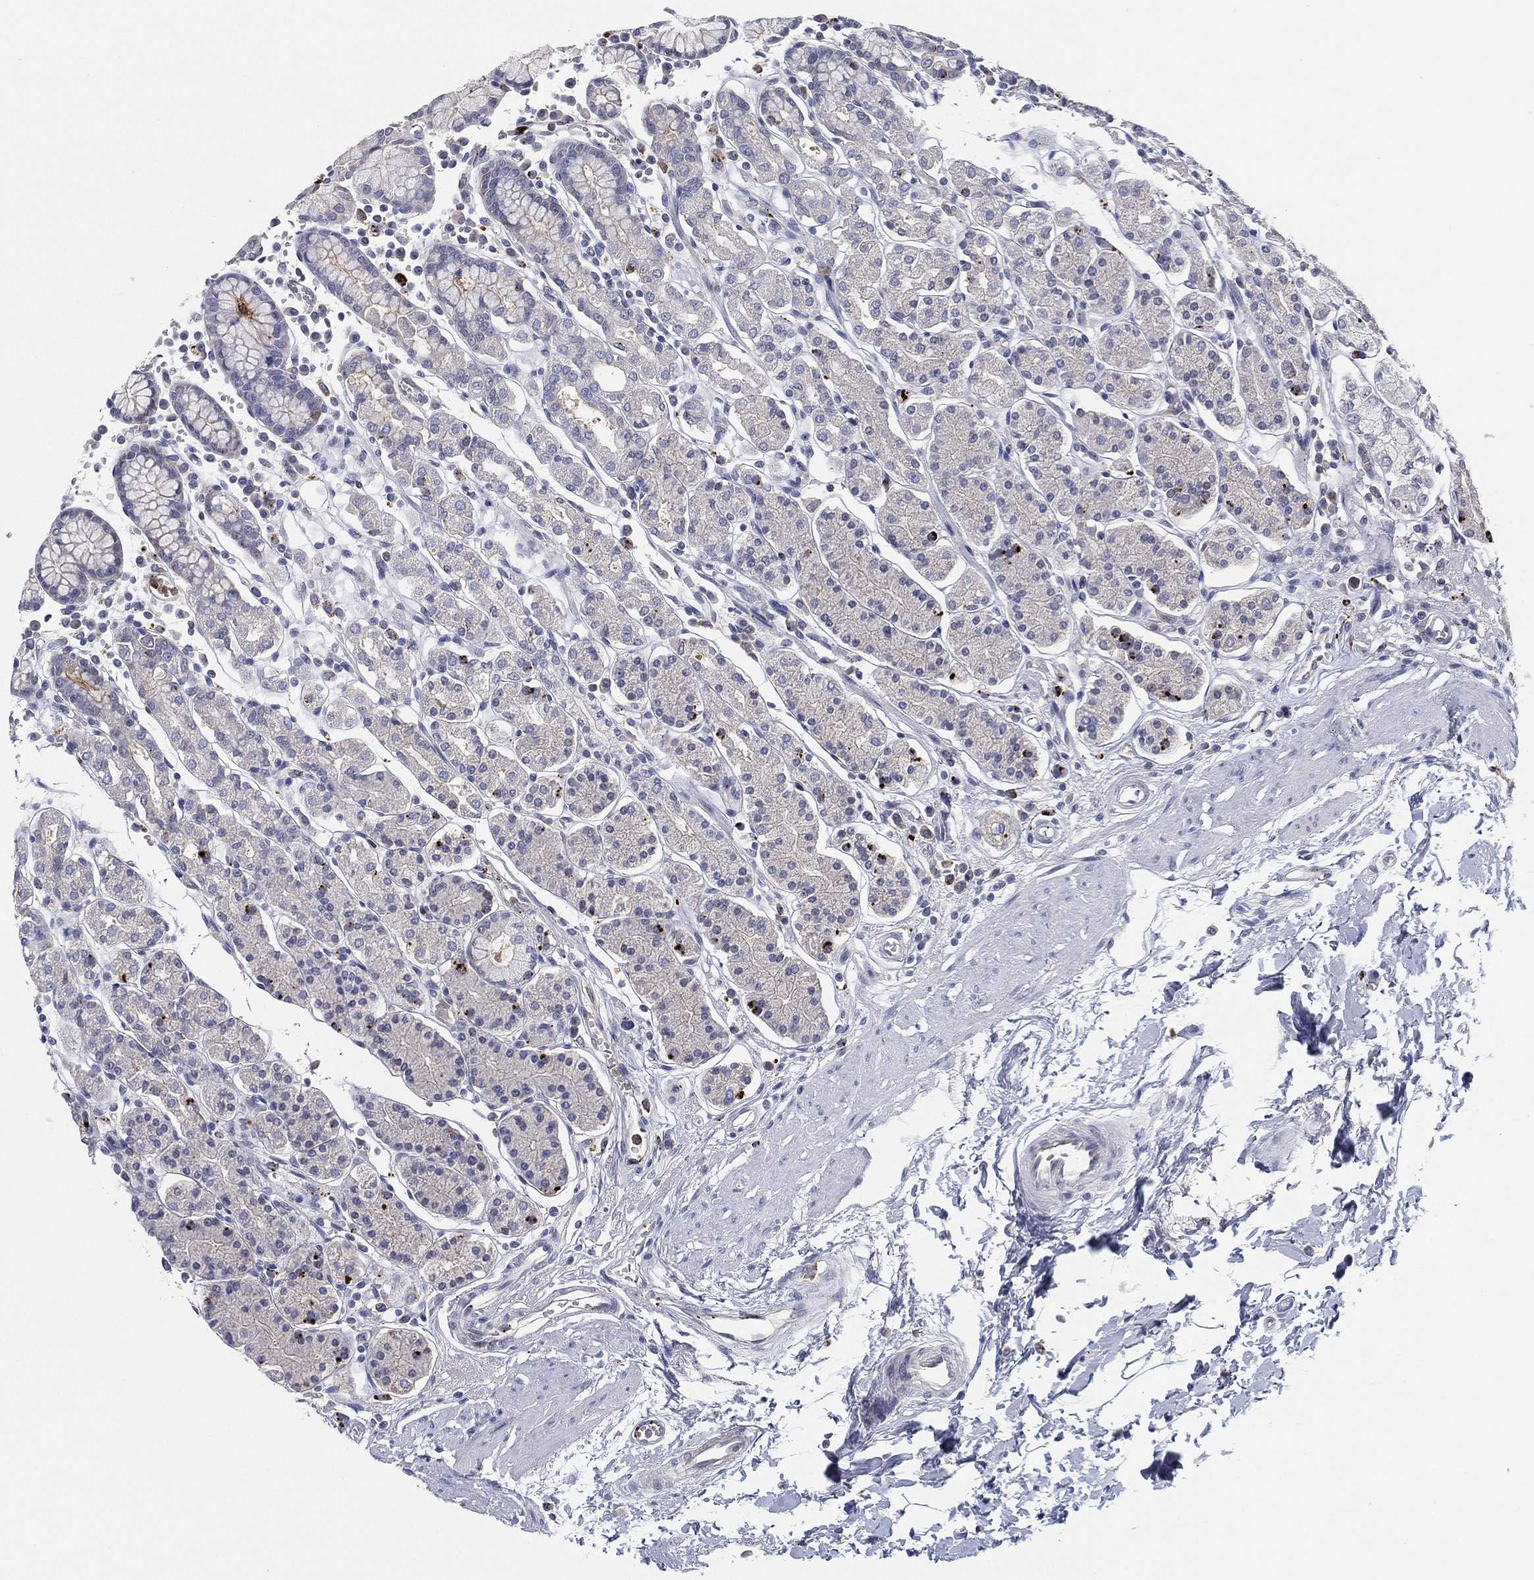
{"staining": {"intensity": "negative", "quantity": "none", "location": "none"}, "tissue": "stomach", "cell_type": "Glandular cells", "image_type": "normal", "snomed": [{"axis": "morphology", "description": "Normal tissue, NOS"}, {"axis": "topography", "description": "Stomach, upper"}, {"axis": "topography", "description": "Stomach"}], "caption": "DAB immunohistochemical staining of unremarkable stomach shows no significant expression in glandular cells. (DAB (3,3'-diaminobenzidine) IHC visualized using brightfield microscopy, high magnification).", "gene": "PLAC8", "patient": {"sex": "male", "age": 62}}